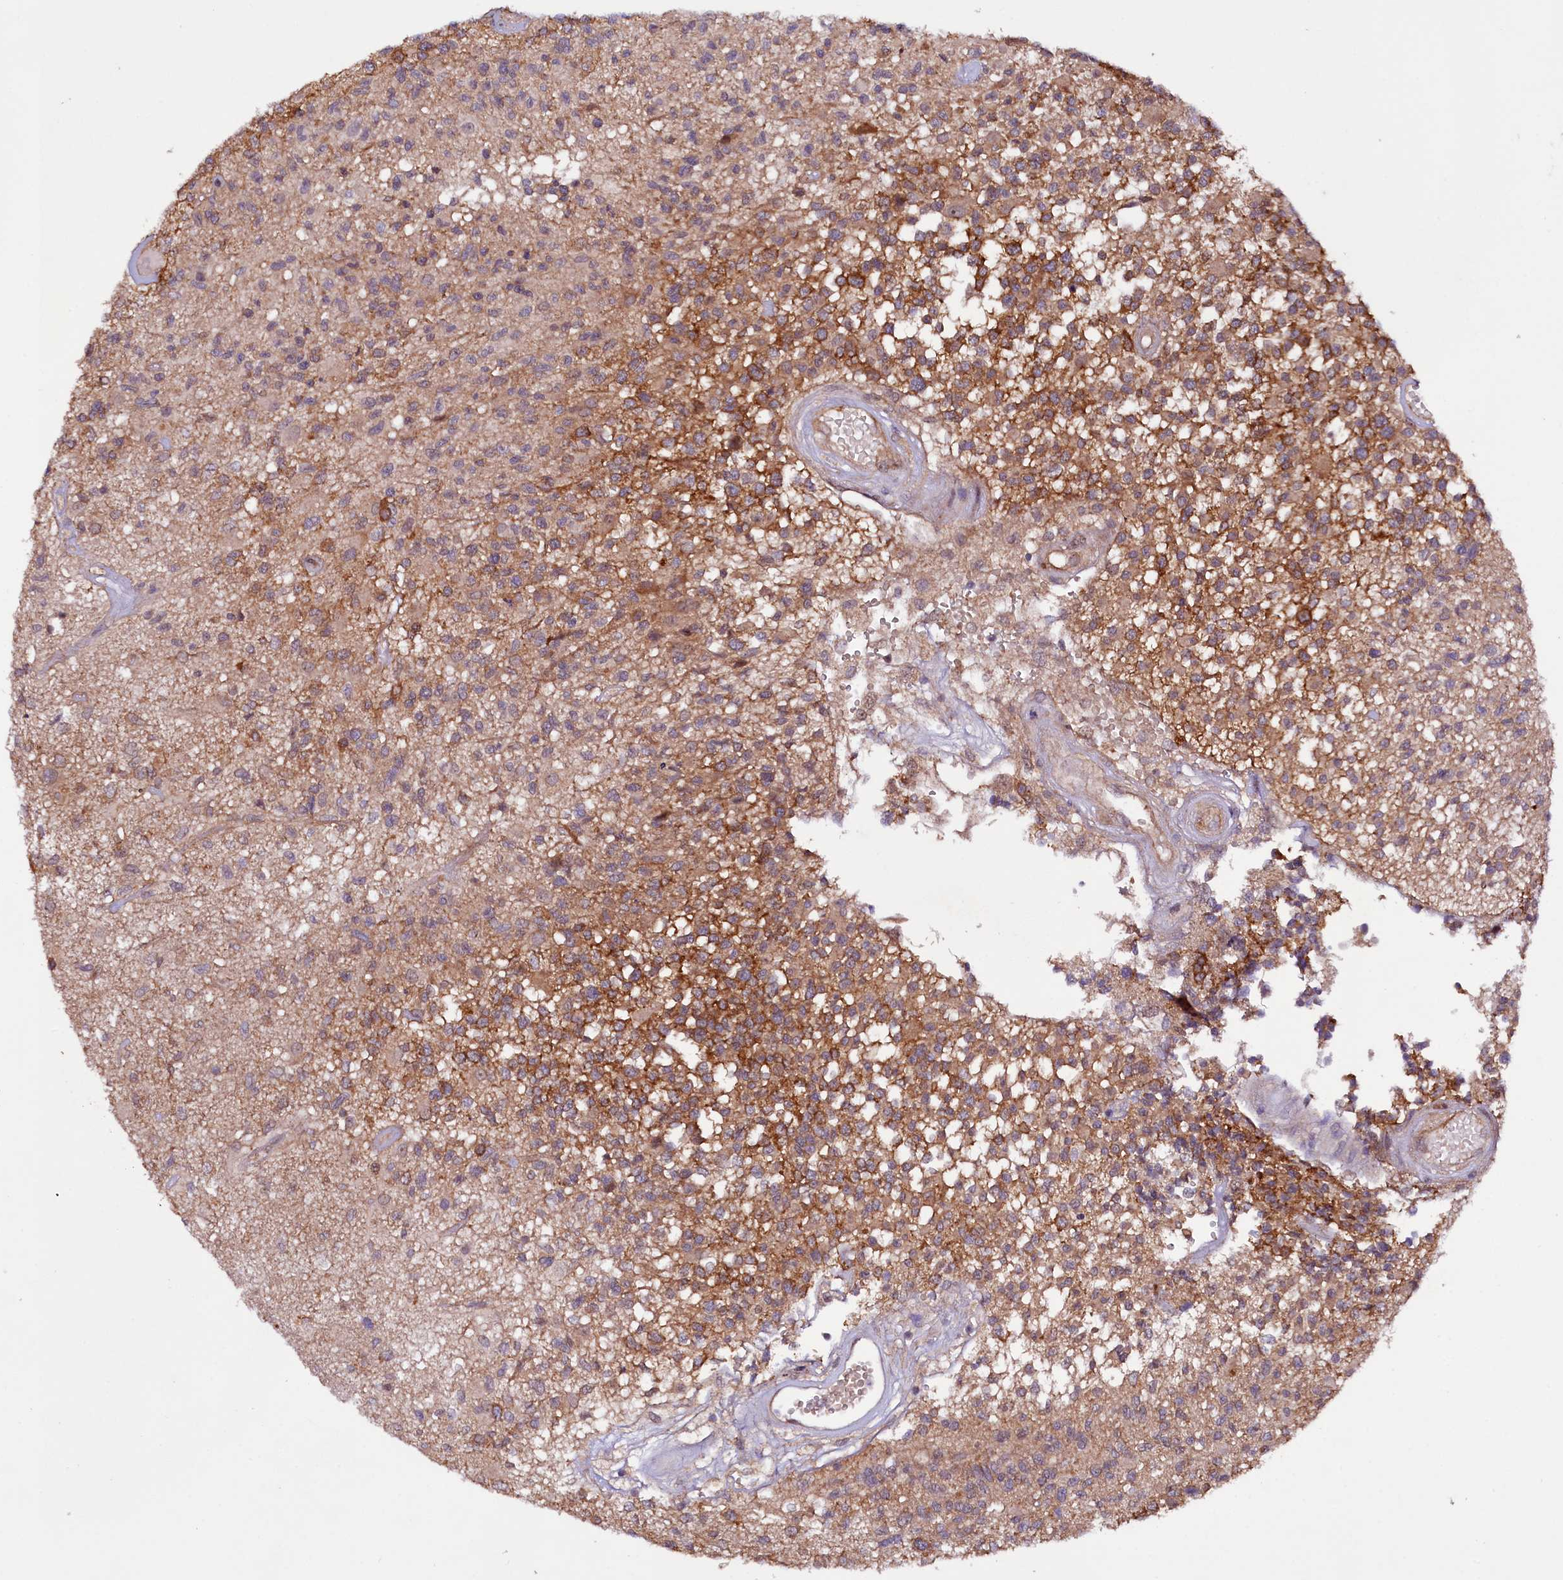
{"staining": {"intensity": "moderate", "quantity": "25%-75%", "location": "cytoplasmic/membranous"}, "tissue": "glioma", "cell_type": "Tumor cells", "image_type": "cancer", "snomed": [{"axis": "morphology", "description": "Glioma, malignant, High grade"}, {"axis": "morphology", "description": "Glioblastoma, NOS"}, {"axis": "topography", "description": "Brain"}], "caption": "About 25%-75% of tumor cells in high-grade glioma (malignant) reveal moderate cytoplasmic/membranous protein staining as visualized by brown immunohistochemical staining.", "gene": "PHLDB1", "patient": {"sex": "male", "age": 60}}